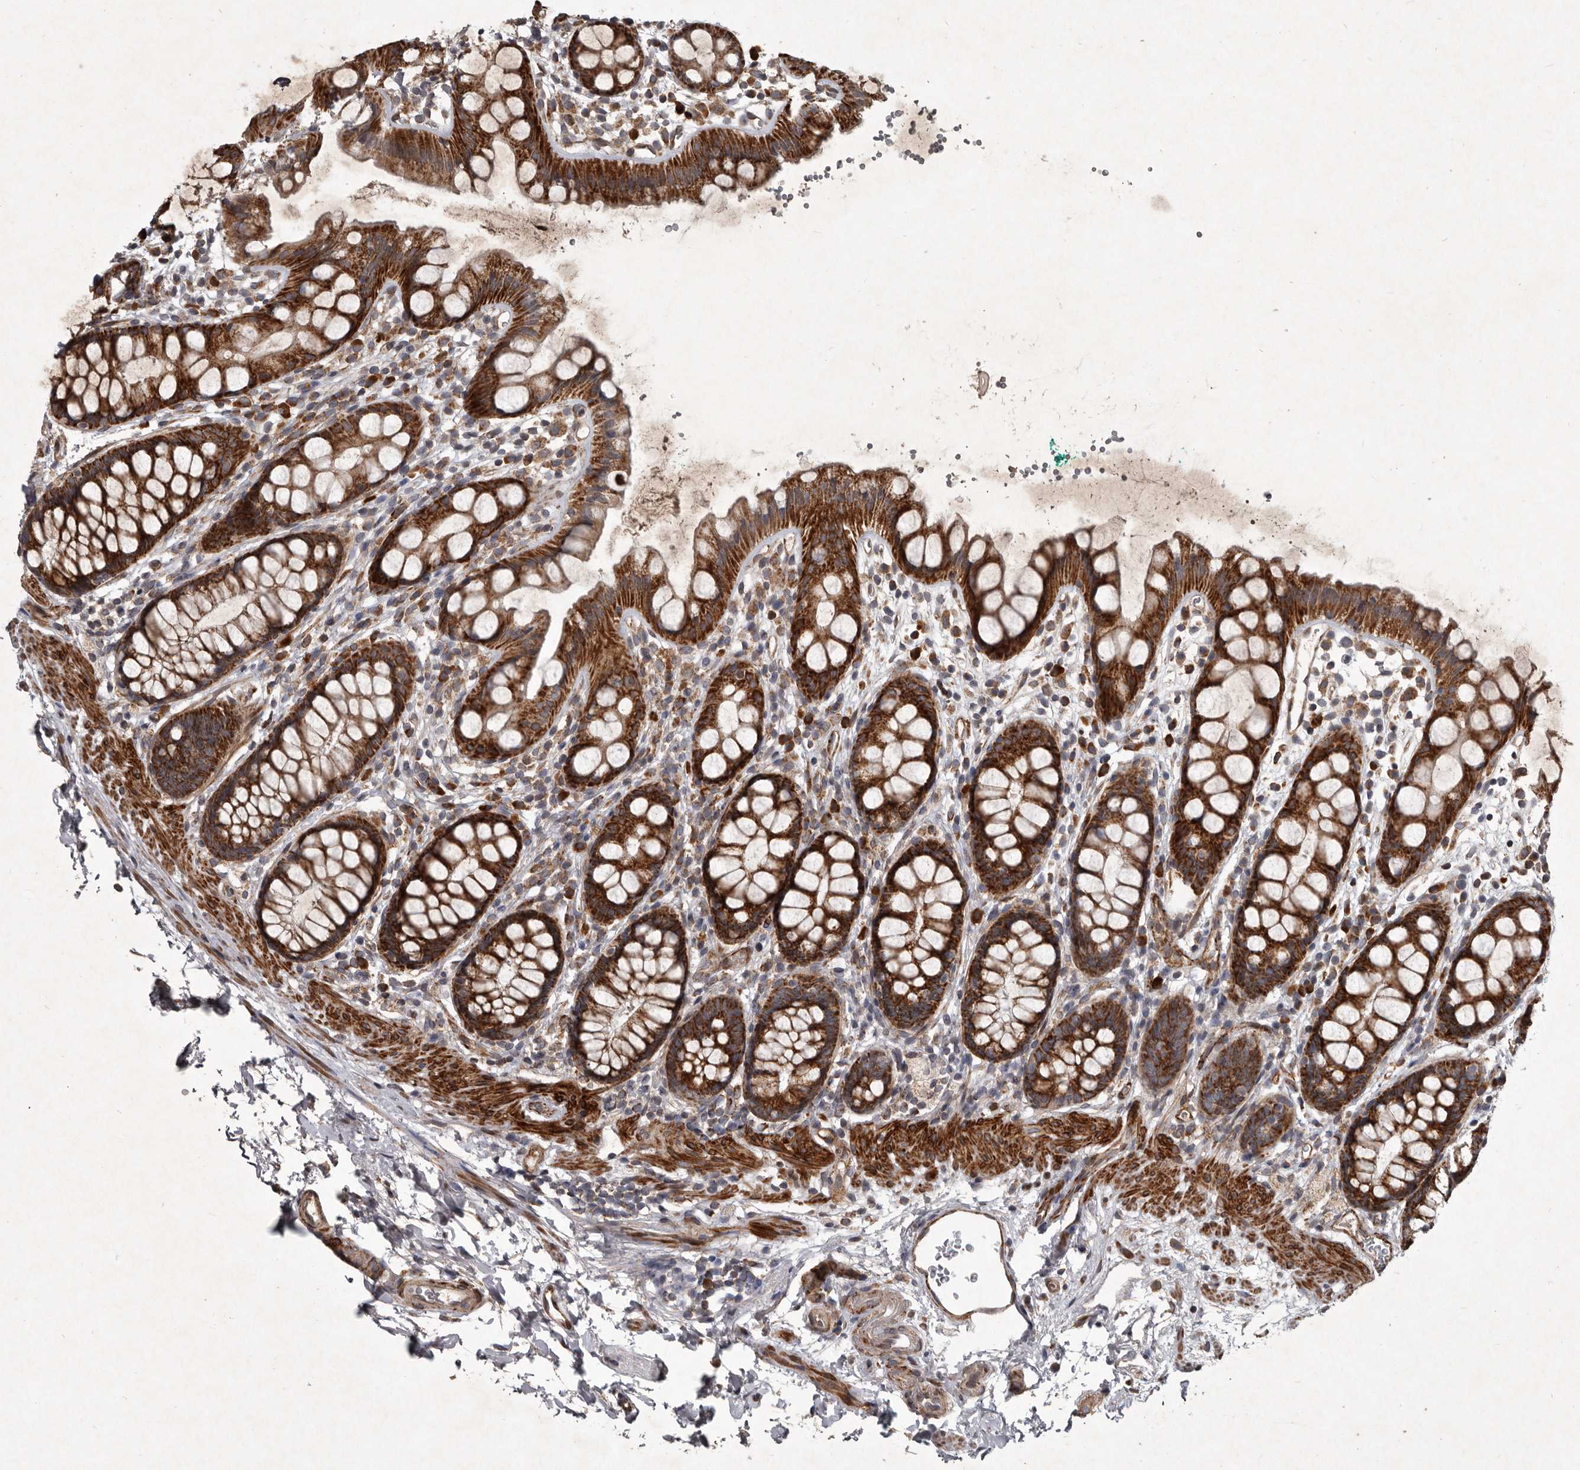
{"staining": {"intensity": "strong", "quantity": ">75%", "location": "cytoplasmic/membranous"}, "tissue": "rectum", "cell_type": "Glandular cells", "image_type": "normal", "snomed": [{"axis": "morphology", "description": "Normal tissue, NOS"}, {"axis": "topography", "description": "Rectum"}], "caption": "IHC staining of normal rectum, which displays high levels of strong cytoplasmic/membranous expression in approximately >75% of glandular cells indicating strong cytoplasmic/membranous protein positivity. The staining was performed using DAB (3,3'-diaminobenzidine) (brown) for protein detection and nuclei were counterstained in hematoxylin (blue).", "gene": "MRPS15", "patient": {"sex": "female", "age": 65}}